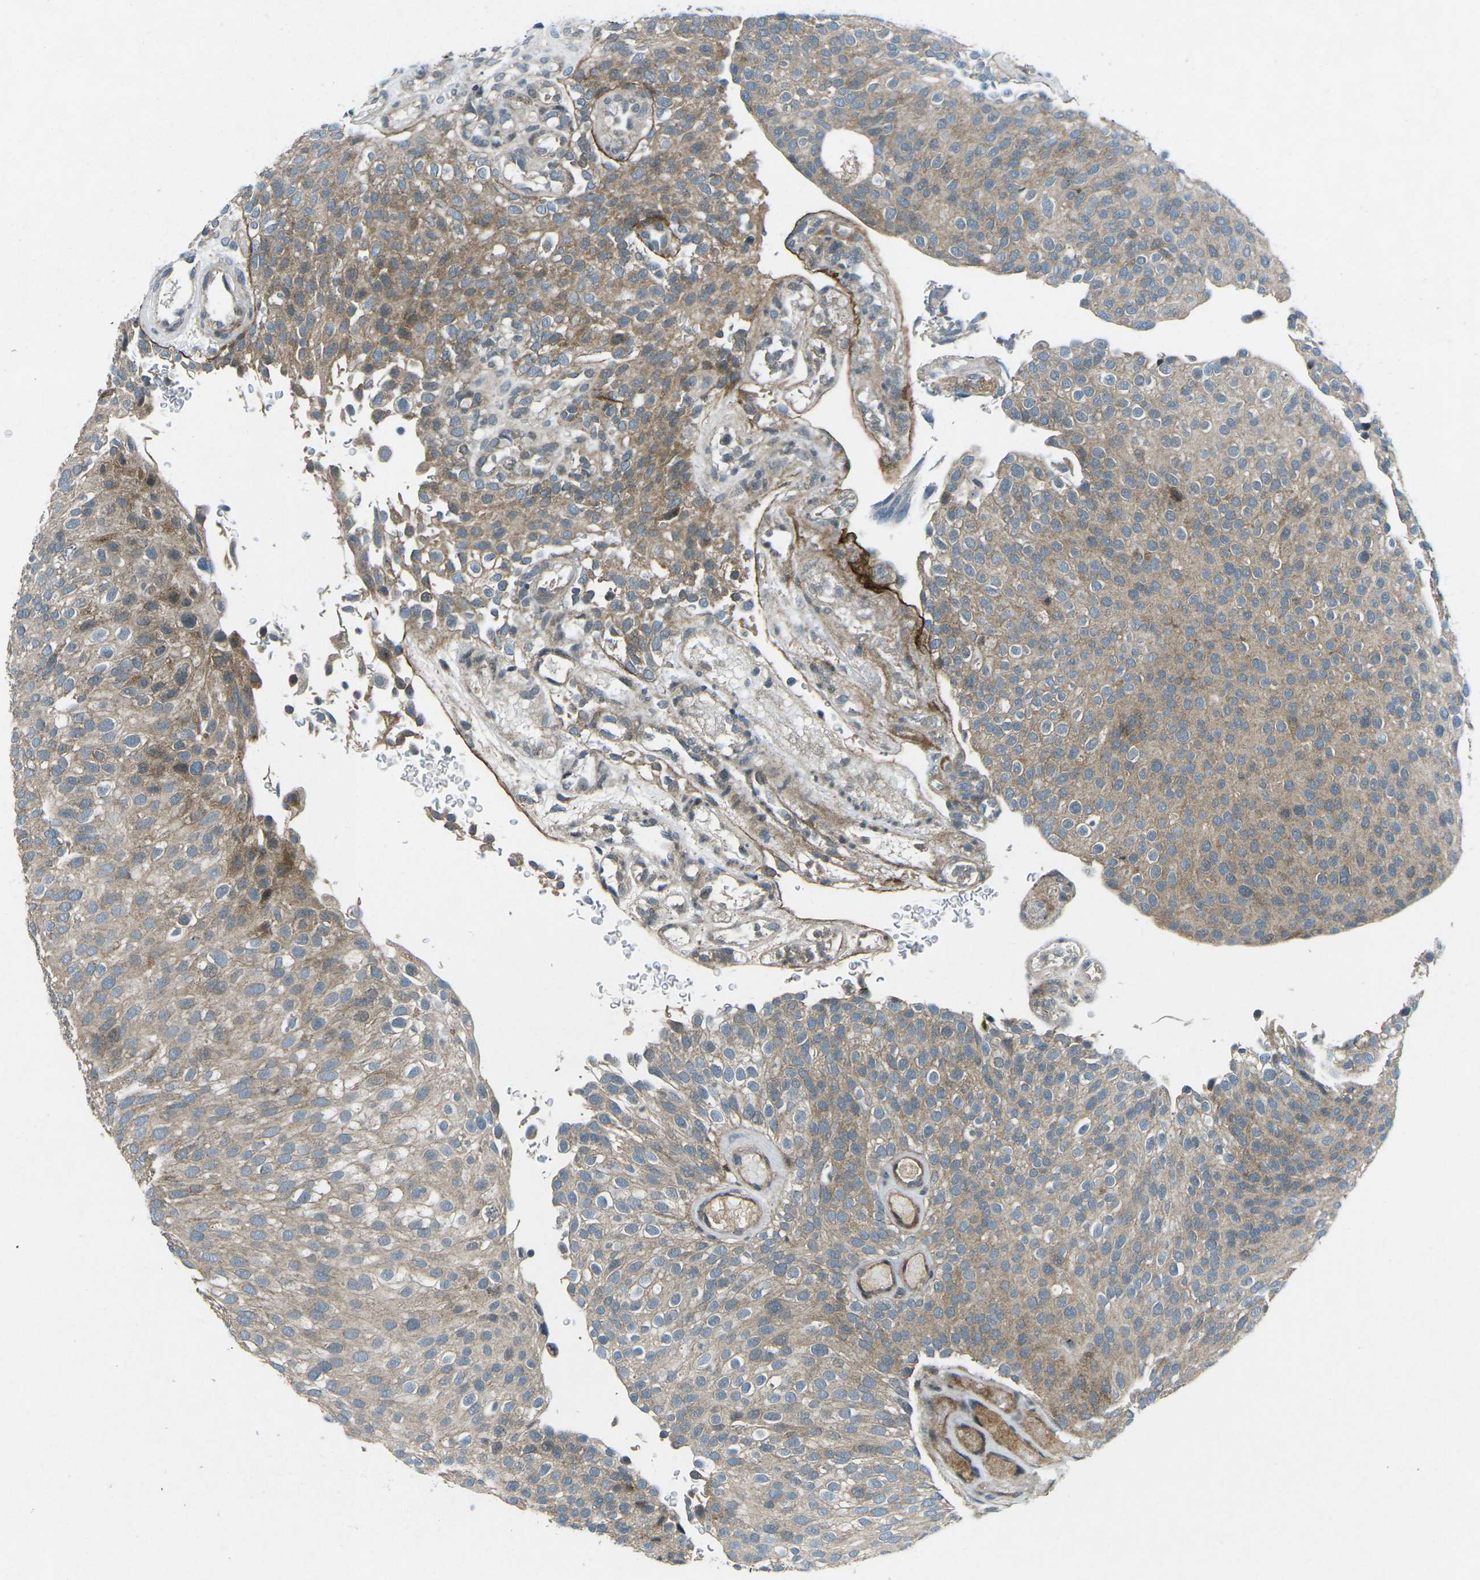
{"staining": {"intensity": "weak", "quantity": ">75%", "location": "cytoplasmic/membranous"}, "tissue": "urothelial cancer", "cell_type": "Tumor cells", "image_type": "cancer", "snomed": [{"axis": "morphology", "description": "Urothelial carcinoma, Low grade"}, {"axis": "topography", "description": "Urinary bladder"}], "caption": "Protein expression analysis of urothelial cancer exhibits weak cytoplasmic/membranous staining in about >75% of tumor cells.", "gene": "CDK16", "patient": {"sex": "male", "age": 78}}